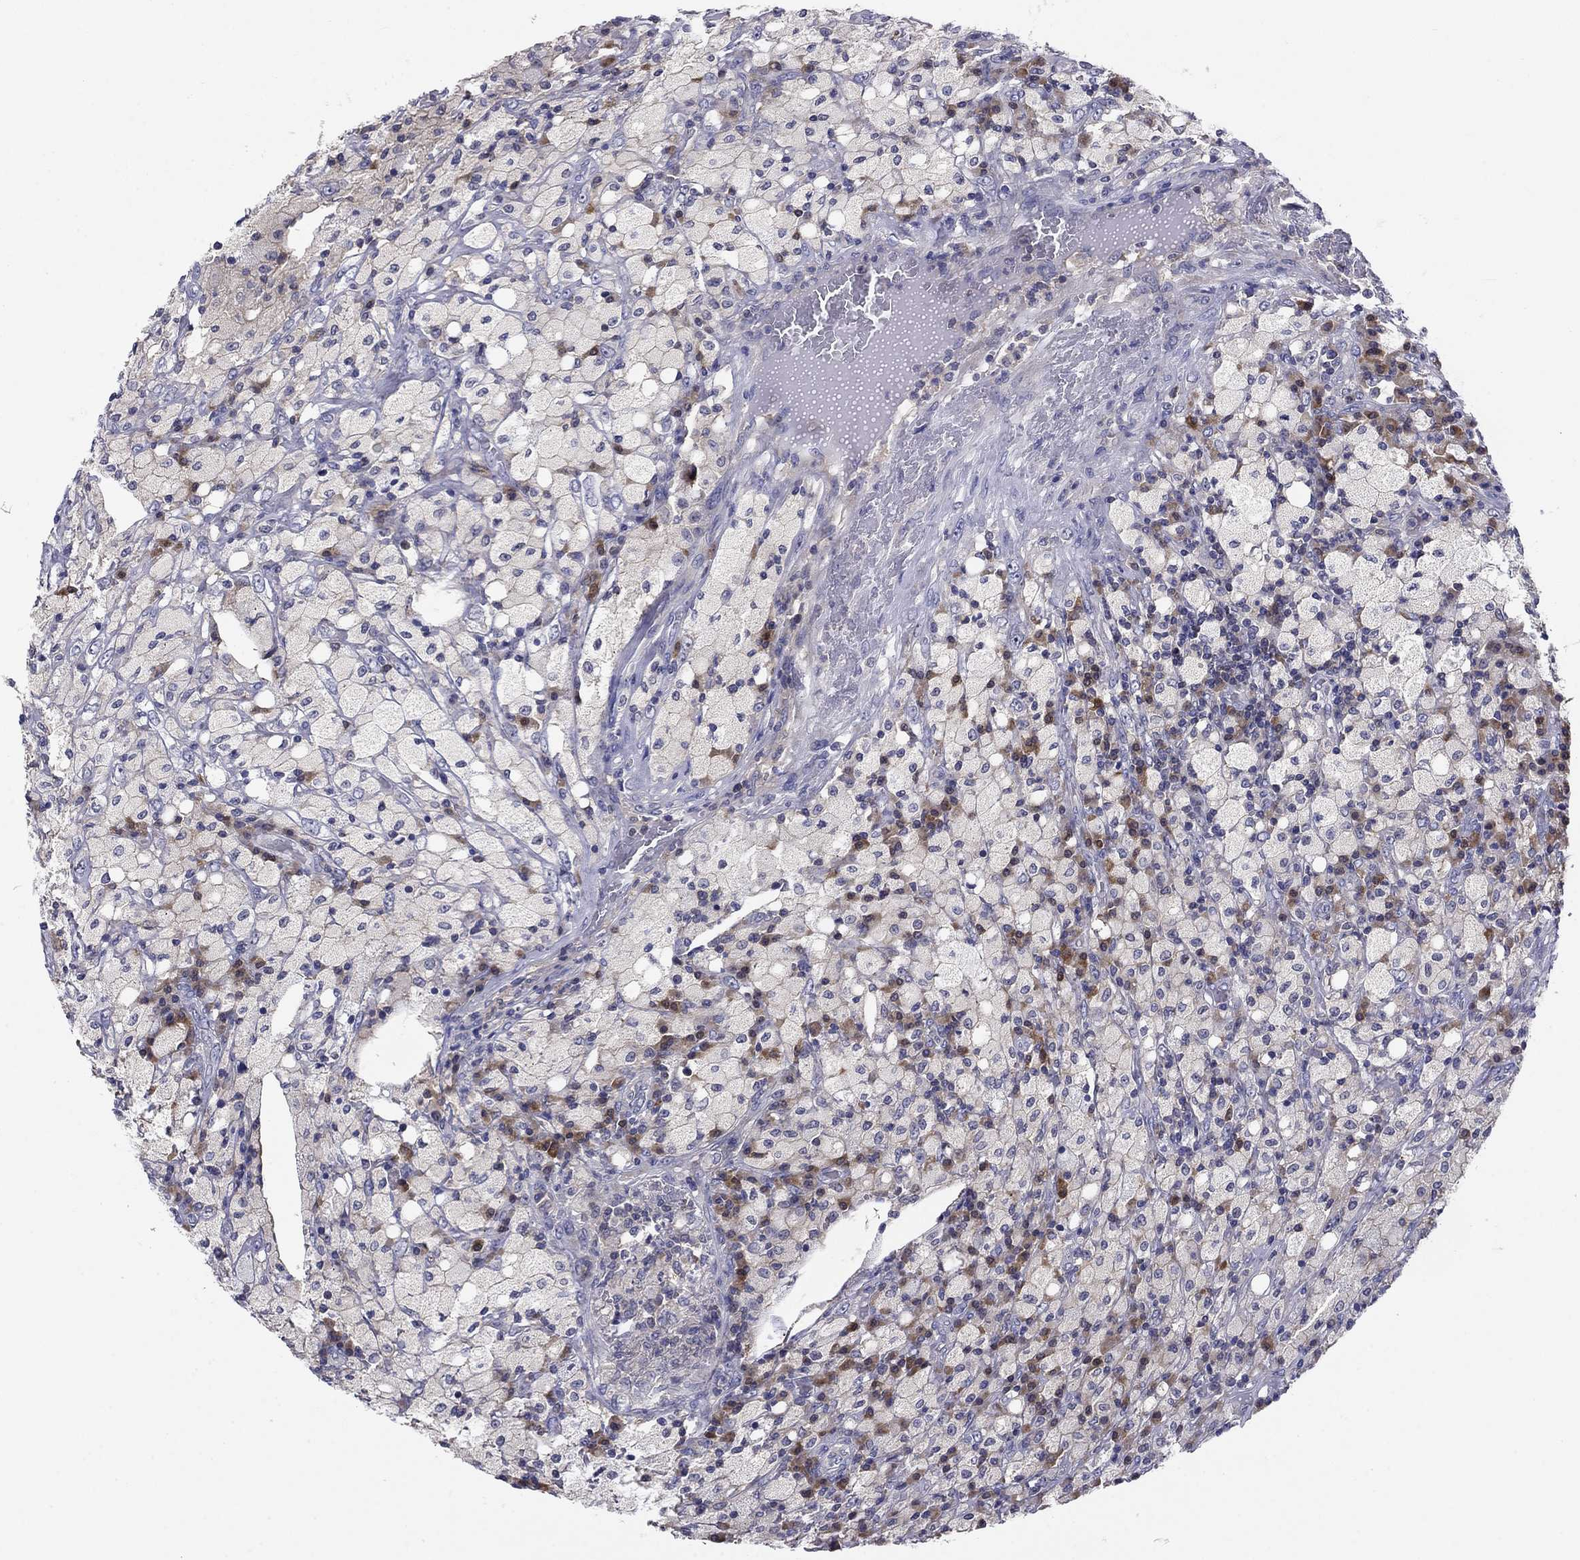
{"staining": {"intensity": "negative", "quantity": "none", "location": "none"}, "tissue": "testis cancer", "cell_type": "Tumor cells", "image_type": "cancer", "snomed": [{"axis": "morphology", "description": "Necrosis, NOS"}, {"axis": "morphology", "description": "Carcinoma, Embryonal, NOS"}, {"axis": "topography", "description": "Testis"}], "caption": "This is an immunohistochemistry image of human embryonal carcinoma (testis). There is no staining in tumor cells.", "gene": "POU2F2", "patient": {"sex": "male", "age": 19}}